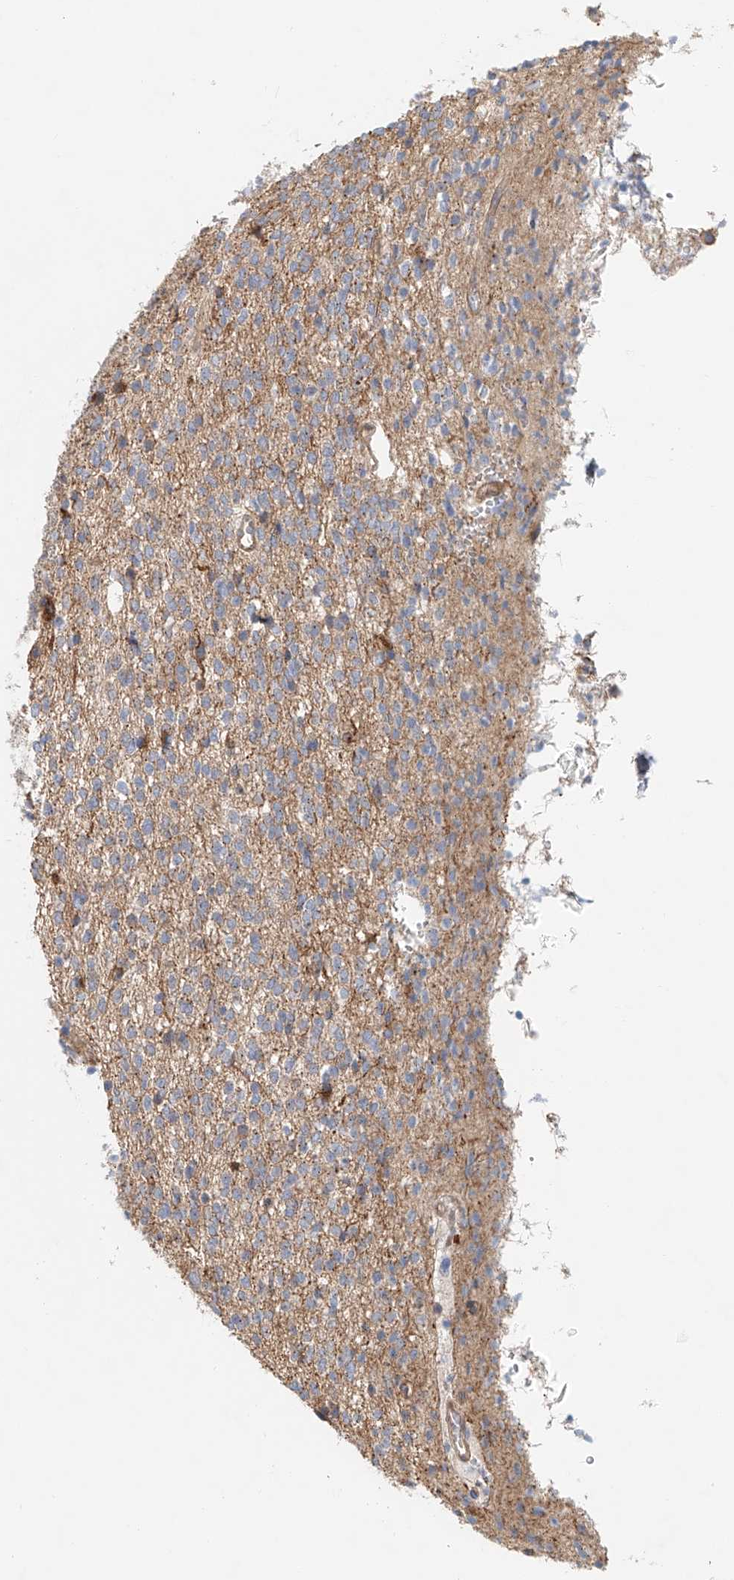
{"staining": {"intensity": "weak", "quantity": "<25%", "location": "cytoplasmic/membranous"}, "tissue": "glioma", "cell_type": "Tumor cells", "image_type": "cancer", "snomed": [{"axis": "morphology", "description": "Glioma, malignant, High grade"}, {"axis": "topography", "description": "Brain"}], "caption": "Immunohistochemistry (IHC) image of glioma stained for a protein (brown), which reveals no positivity in tumor cells.", "gene": "FRYL", "patient": {"sex": "male", "age": 34}}